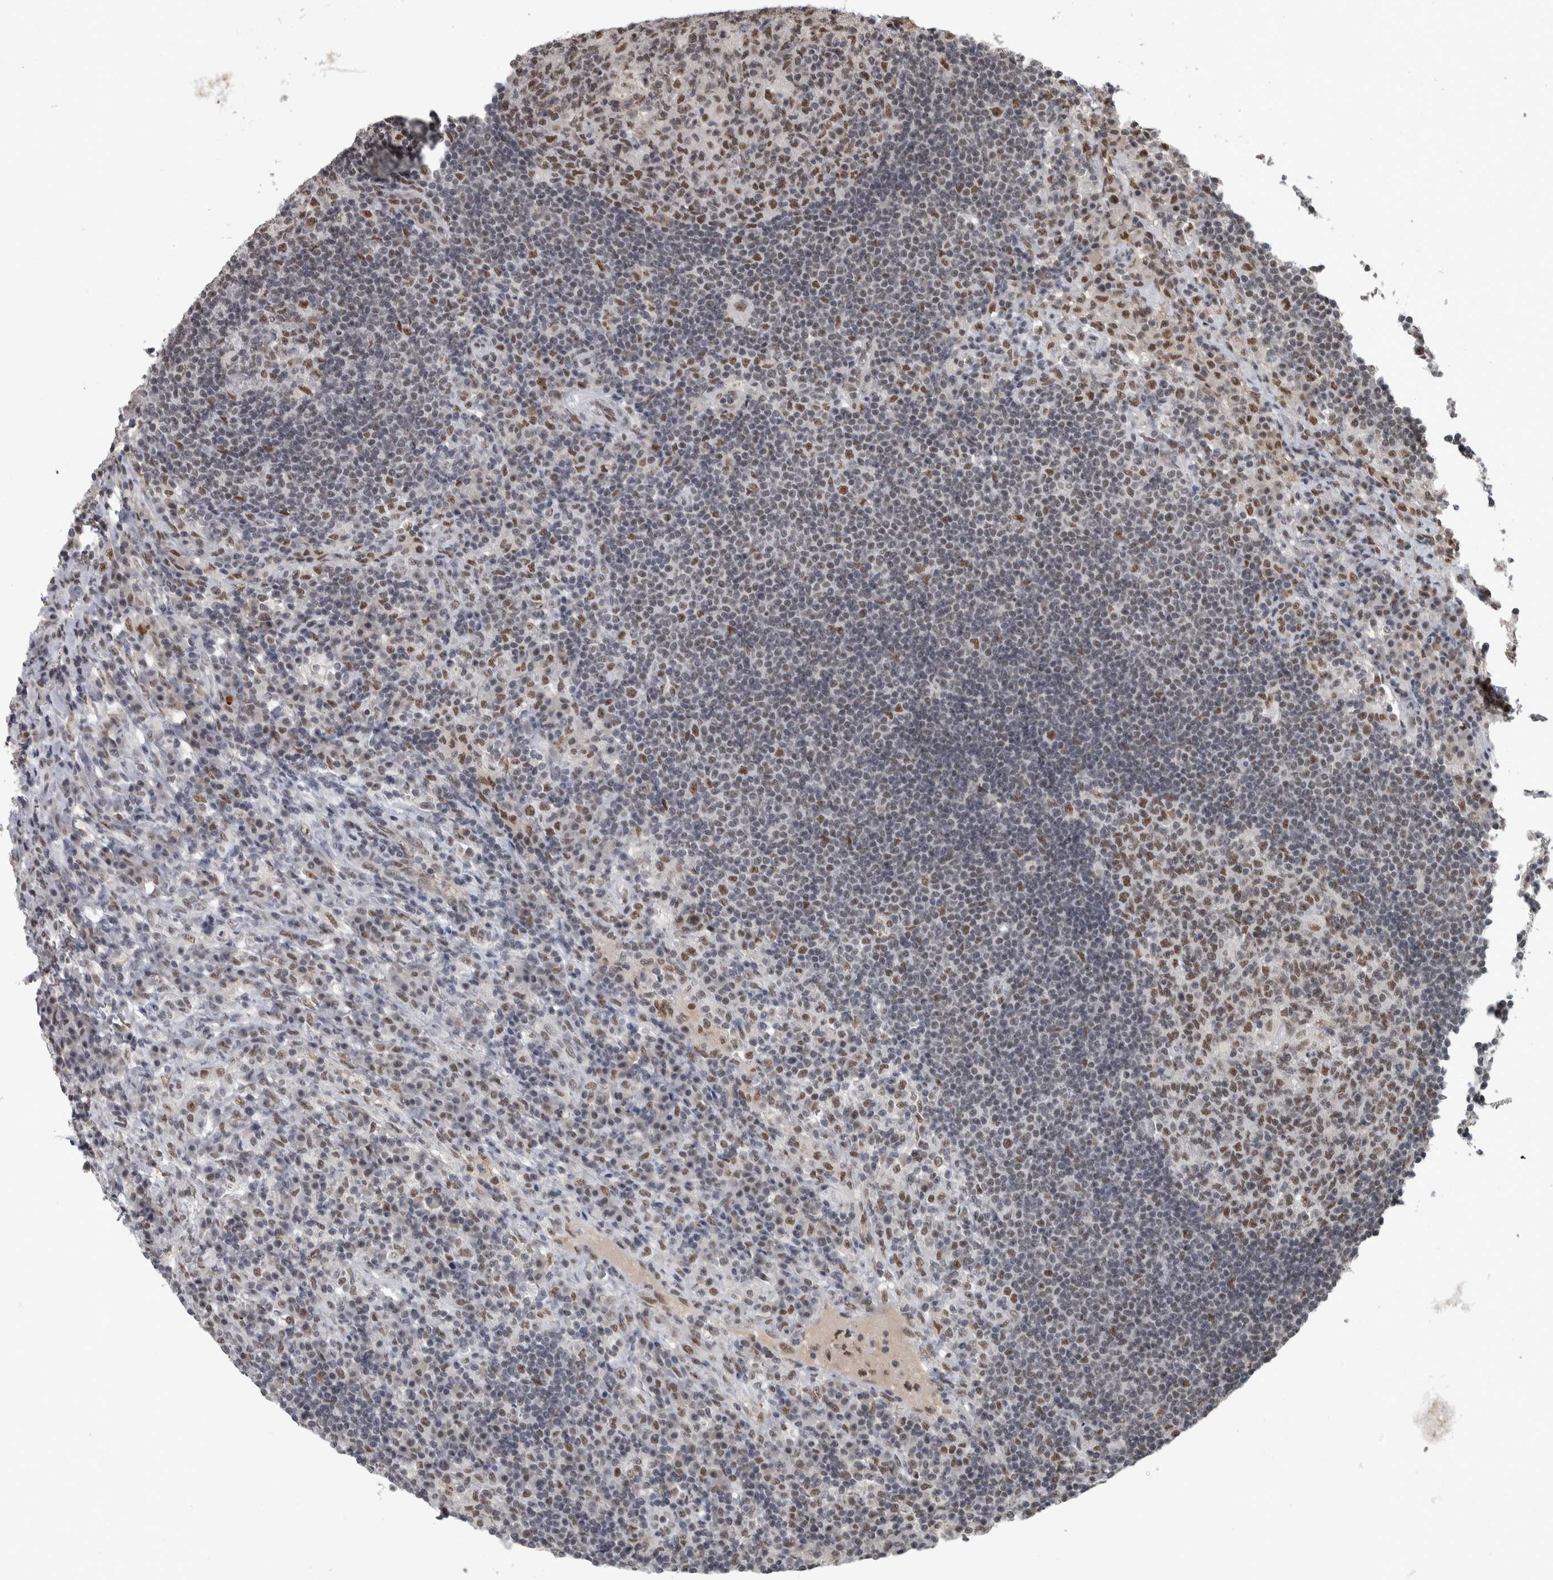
{"staining": {"intensity": "moderate", "quantity": ">75%", "location": "nuclear"}, "tissue": "lymph node", "cell_type": "Germinal center cells", "image_type": "normal", "snomed": [{"axis": "morphology", "description": "Normal tissue, NOS"}, {"axis": "topography", "description": "Lymph node"}], "caption": "Germinal center cells show moderate nuclear expression in approximately >75% of cells in benign lymph node.", "gene": "DDX42", "patient": {"sex": "female", "age": 53}}